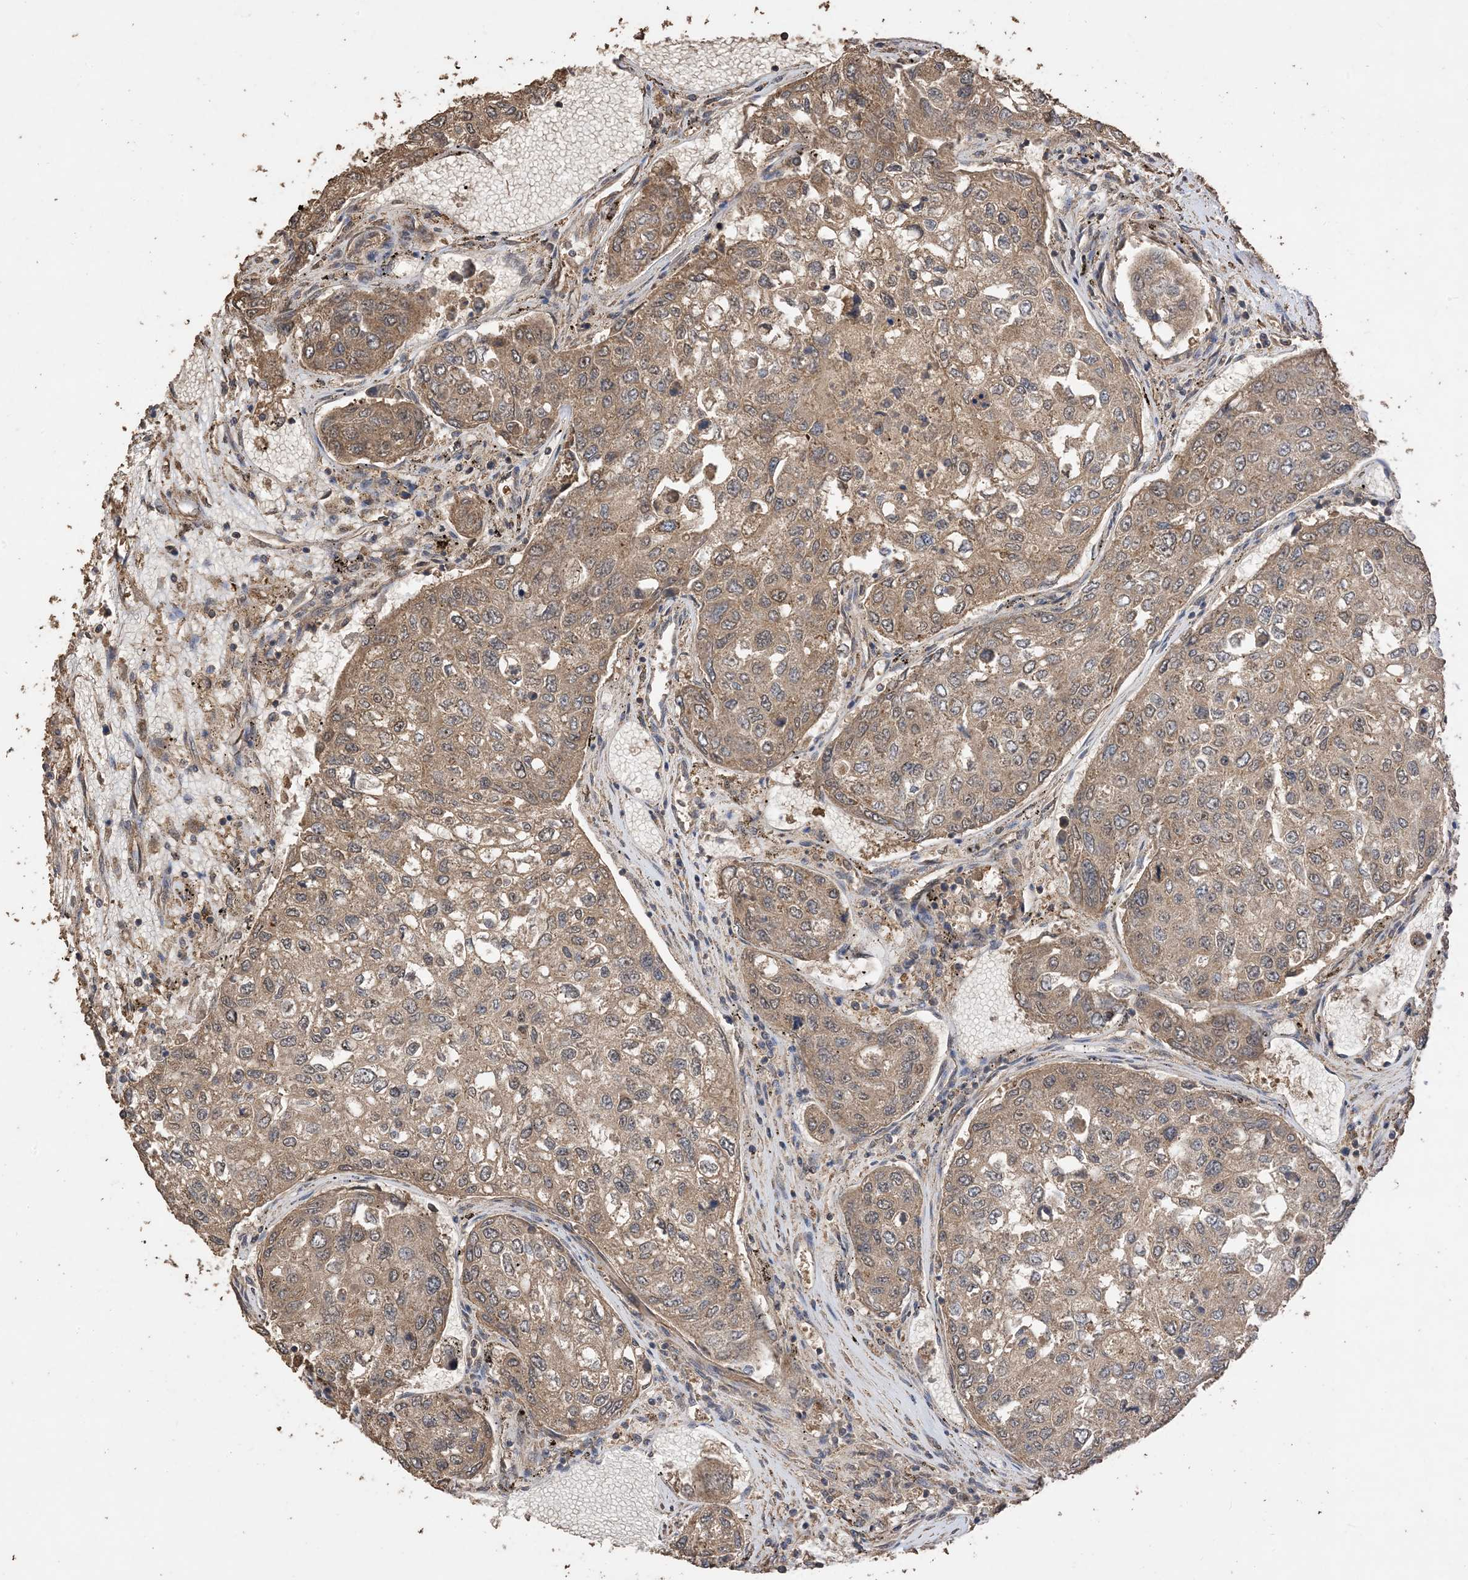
{"staining": {"intensity": "weak", "quantity": ">75%", "location": "cytoplasmic/membranous"}, "tissue": "urothelial cancer", "cell_type": "Tumor cells", "image_type": "cancer", "snomed": [{"axis": "morphology", "description": "Urothelial carcinoma, High grade"}, {"axis": "topography", "description": "Lymph node"}, {"axis": "topography", "description": "Urinary bladder"}], "caption": "This is a photomicrograph of IHC staining of urothelial cancer, which shows weak positivity in the cytoplasmic/membranous of tumor cells.", "gene": "ZKSCAN5", "patient": {"sex": "male", "age": 51}}